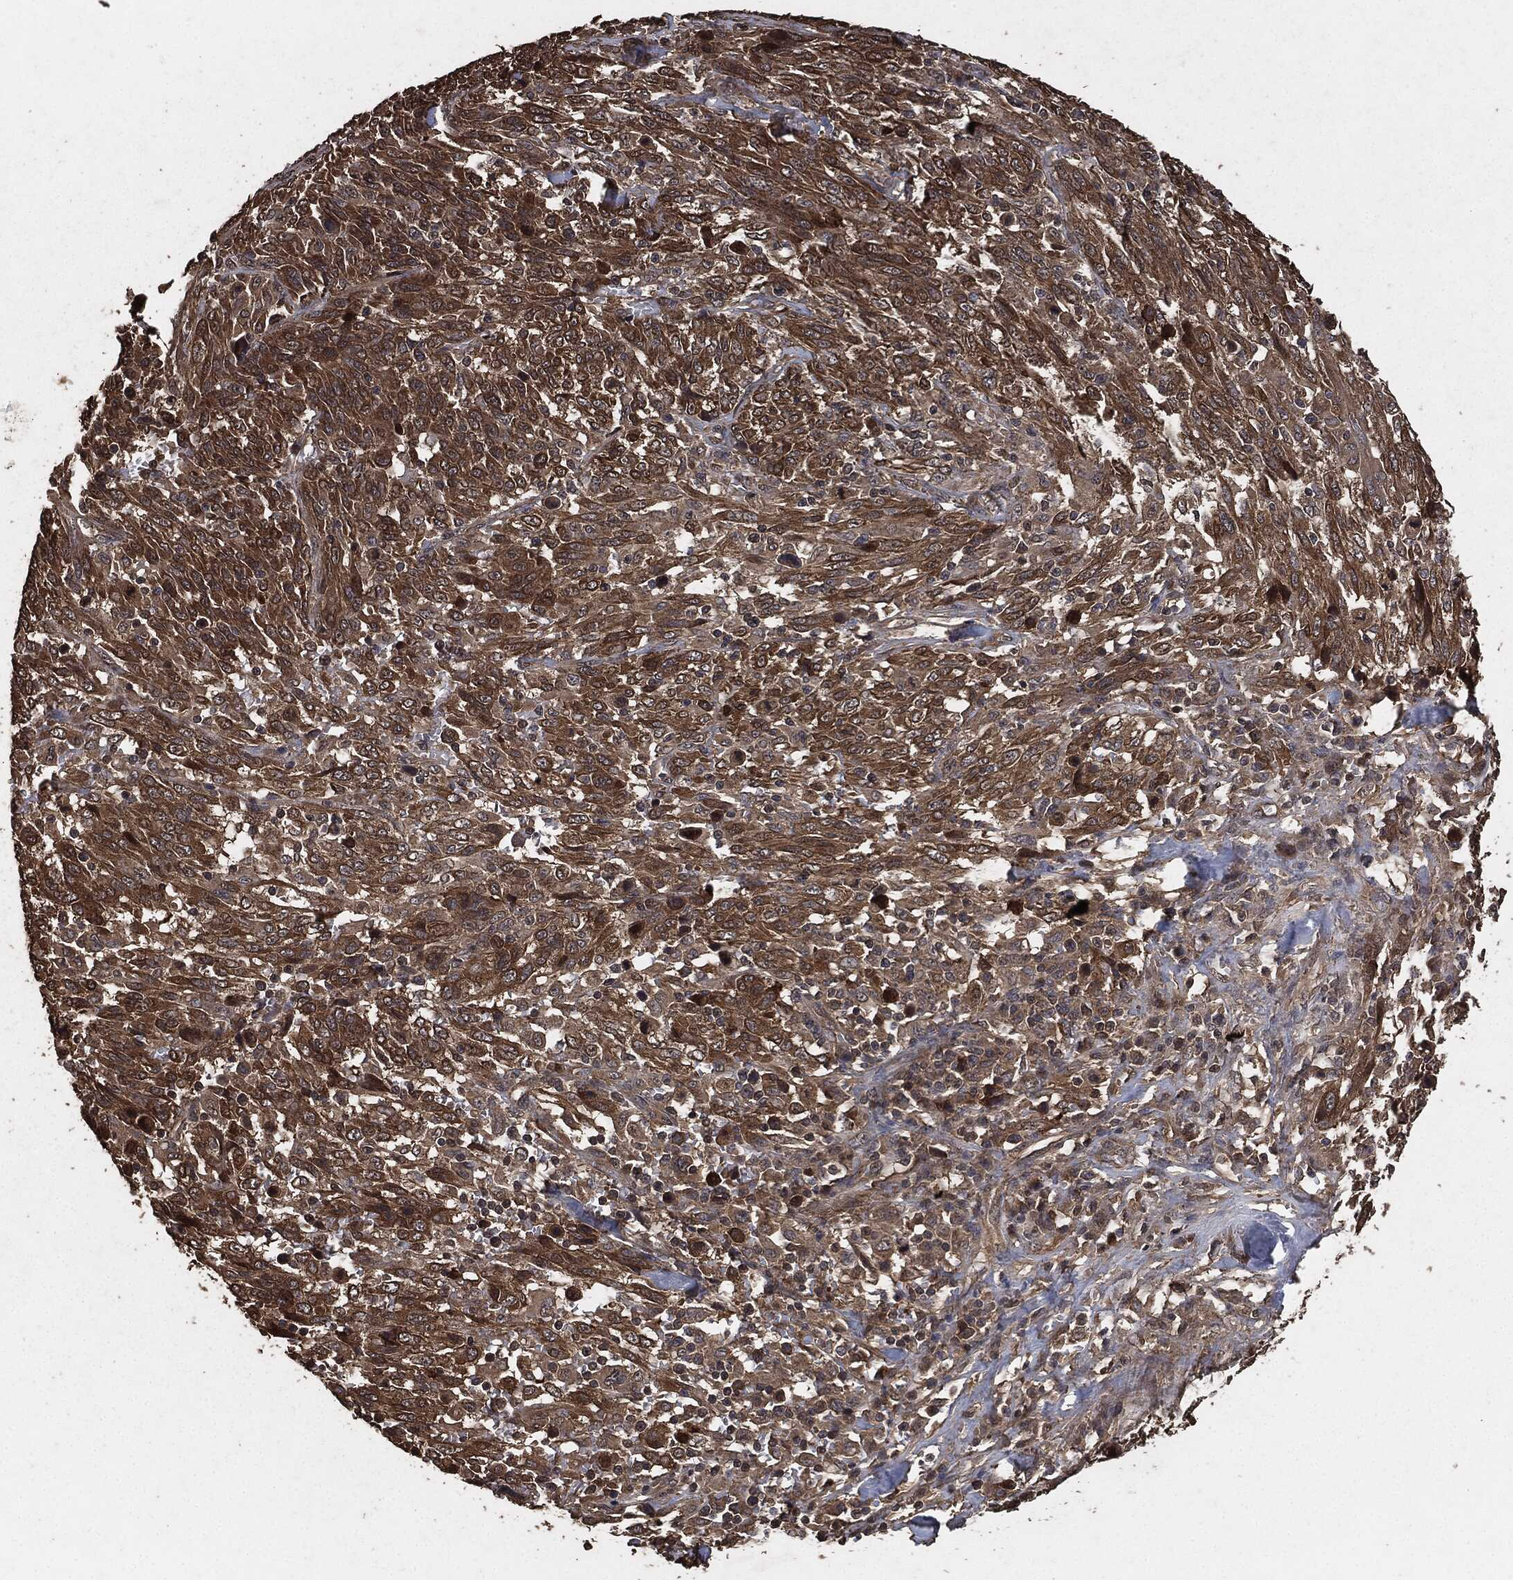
{"staining": {"intensity": "strong", "quantity": ">75%", "location": "cytoplasmic/membranous"}, "tissue": "melanoma", "cell_type": "Tumor cells", "image_type": "cancer", "snomed": [{"axis": "morphology", "description": "Malignant melanoma, NOS"}, {"axis": "topography", "description": "Skin"}], "caption": "Approximately >75% of tumor cells in human malignant melanoma display strong cytoplasmic/membranous protein positivity as visualized by brown immunohistochemical staining.", "gene": "AKT1S1", "patient": {"sex": "female", "age": 91}}